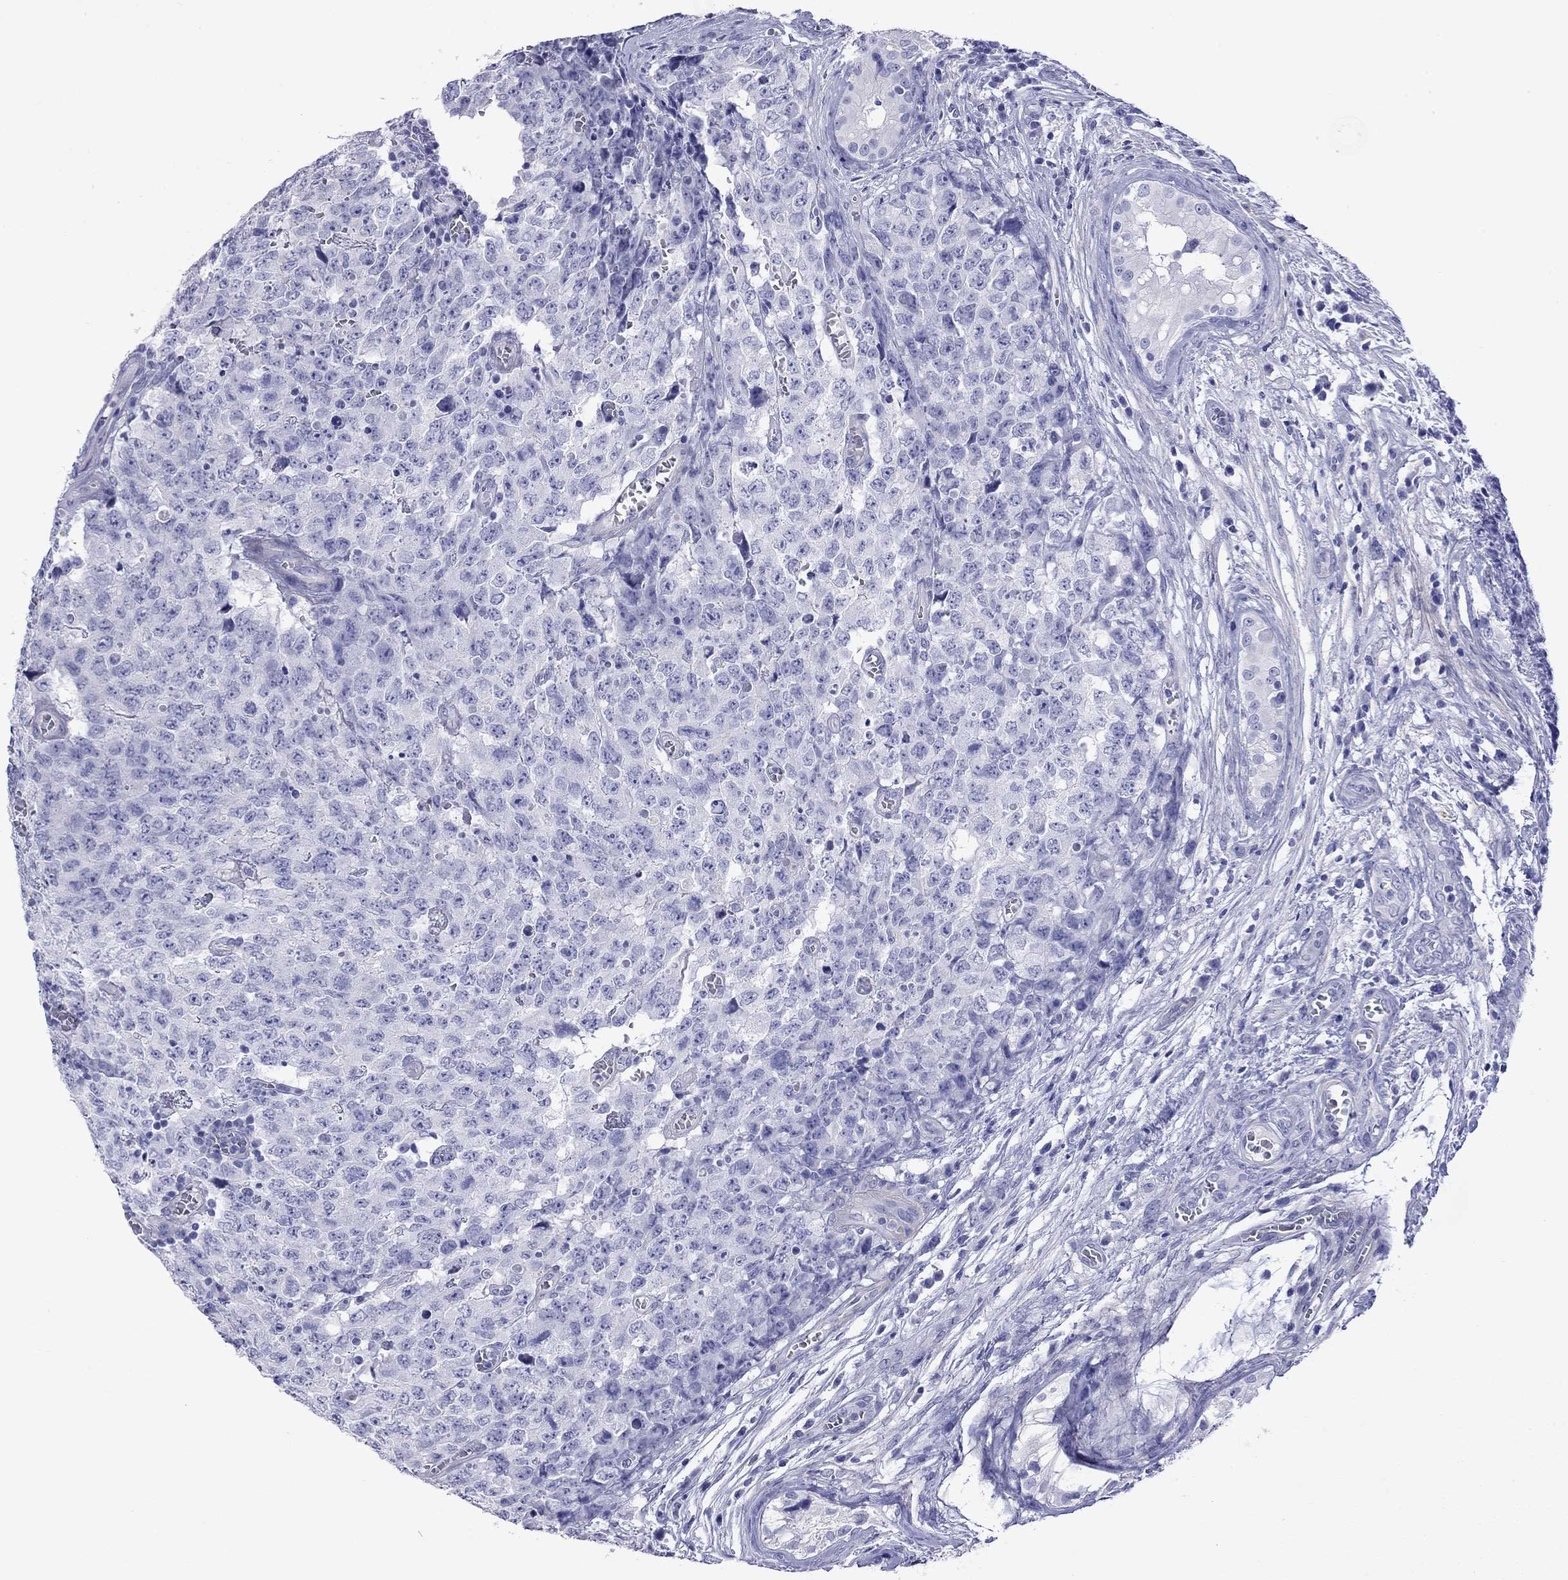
{"staining": {"intensity": "negative", "quantity": "none", "location": "none"}, "tissue": "testis cancer", "cell_type": "Tumor cells", "image_type": "cancer", "snomed": [{"axis": "morphology", "description": "Carcinoma, Embryonal, NOS"}, {"axis": "topography", "description": "Testis"}], "caption": "The histopathology image displays no staining of tumor cells in embryonal carcinoma (testis).", "gene": "KIAA2012", "patient": {"sex": "male", "age": 23}}